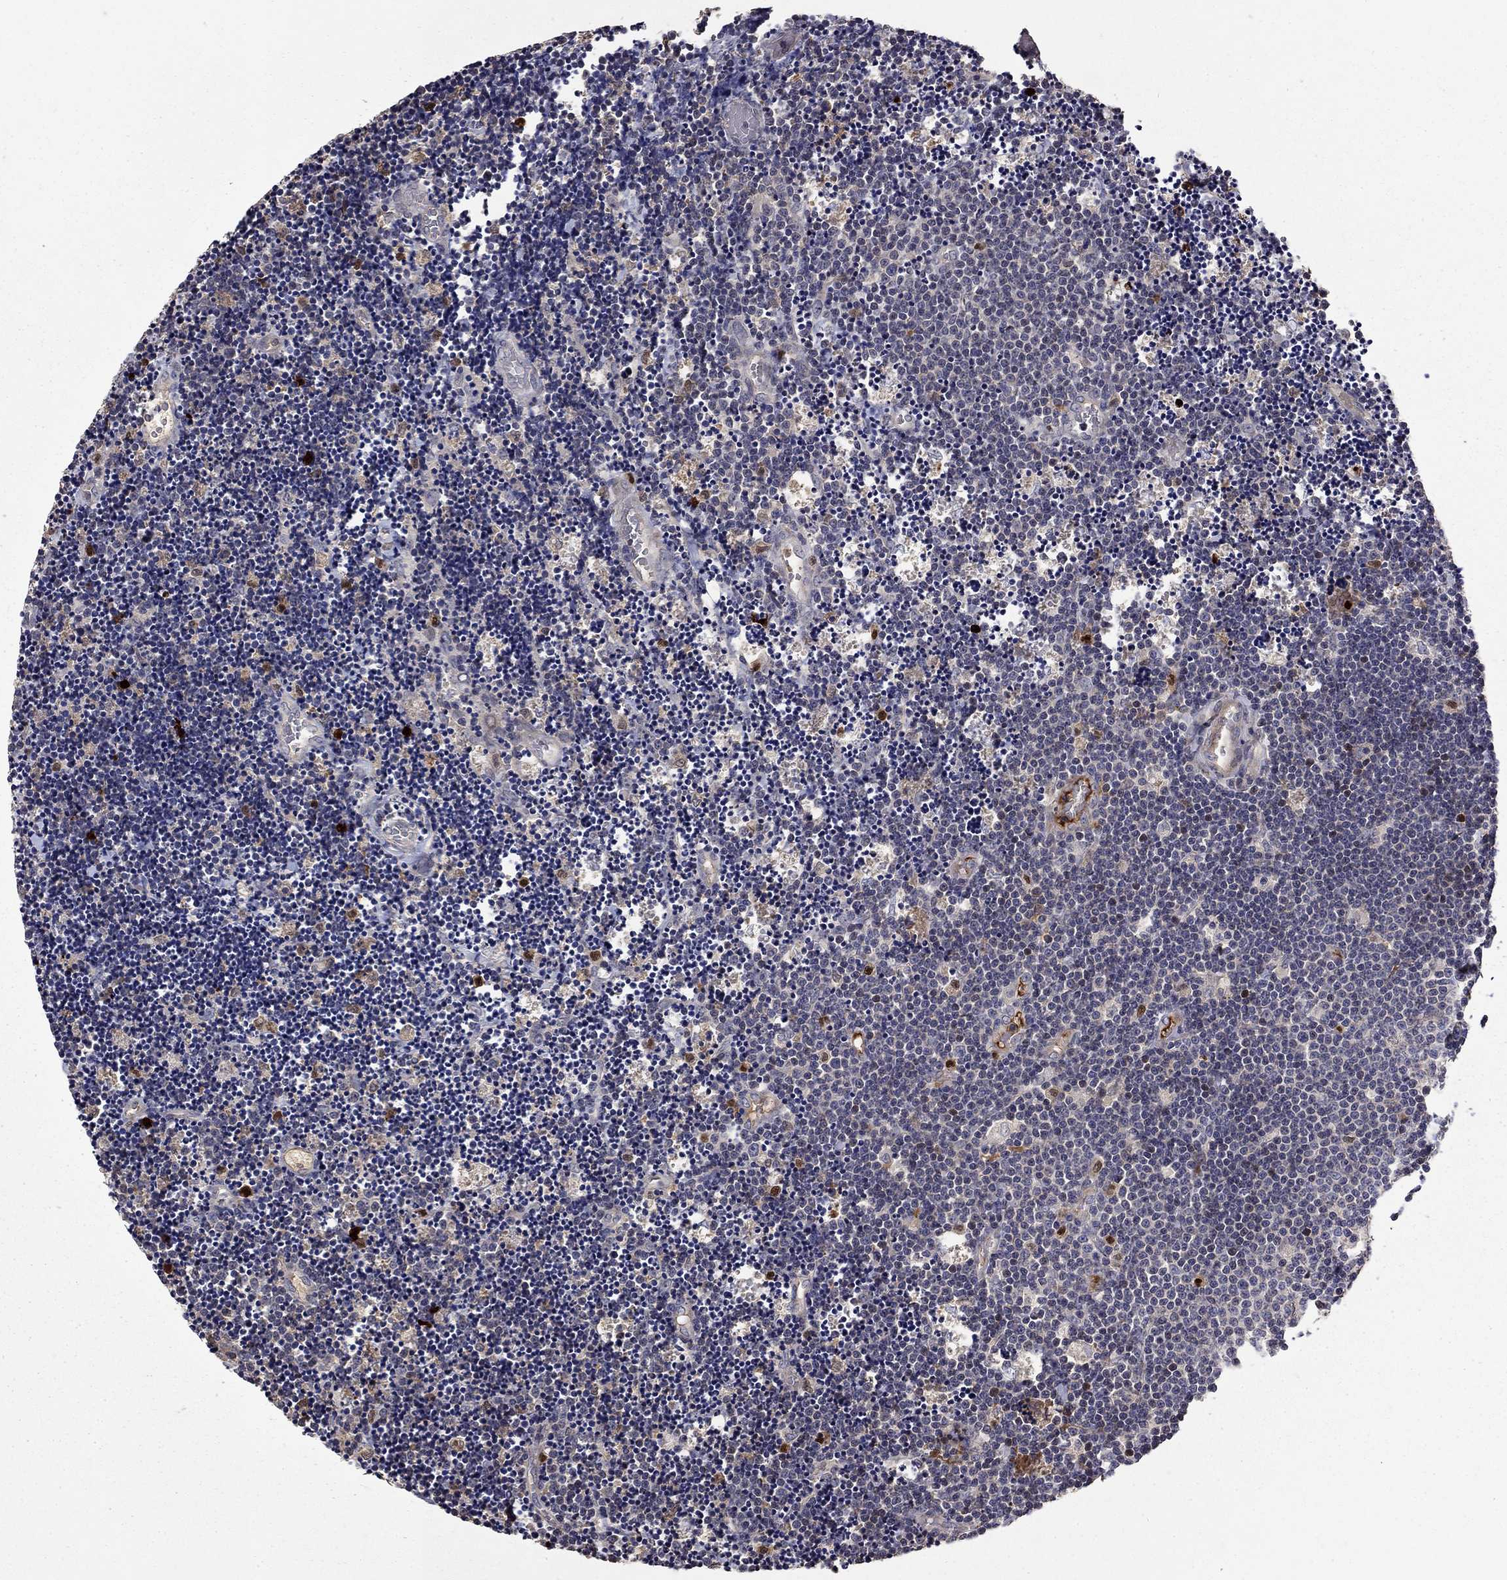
{"staining": {"intensity": "negative", "quantity": "none", "location": "none"}, "tissue": "lymphoma", "cell_type": "Tumor cells", "image_type": "cancer", "snomed": [{"axis": "morphology", "description": "Malignant lymphoma, non-Hodgkin's type, Low grade"}, {"axis": "topography", "description": "Brain"}], "caption": "Image shows no protein staining in tumor cells of malignant lymphoma, non-Hodgkin's type (low-grade) tissue.", "gene": "SATB1", "patient": {"sex": "female", "age": 66}}